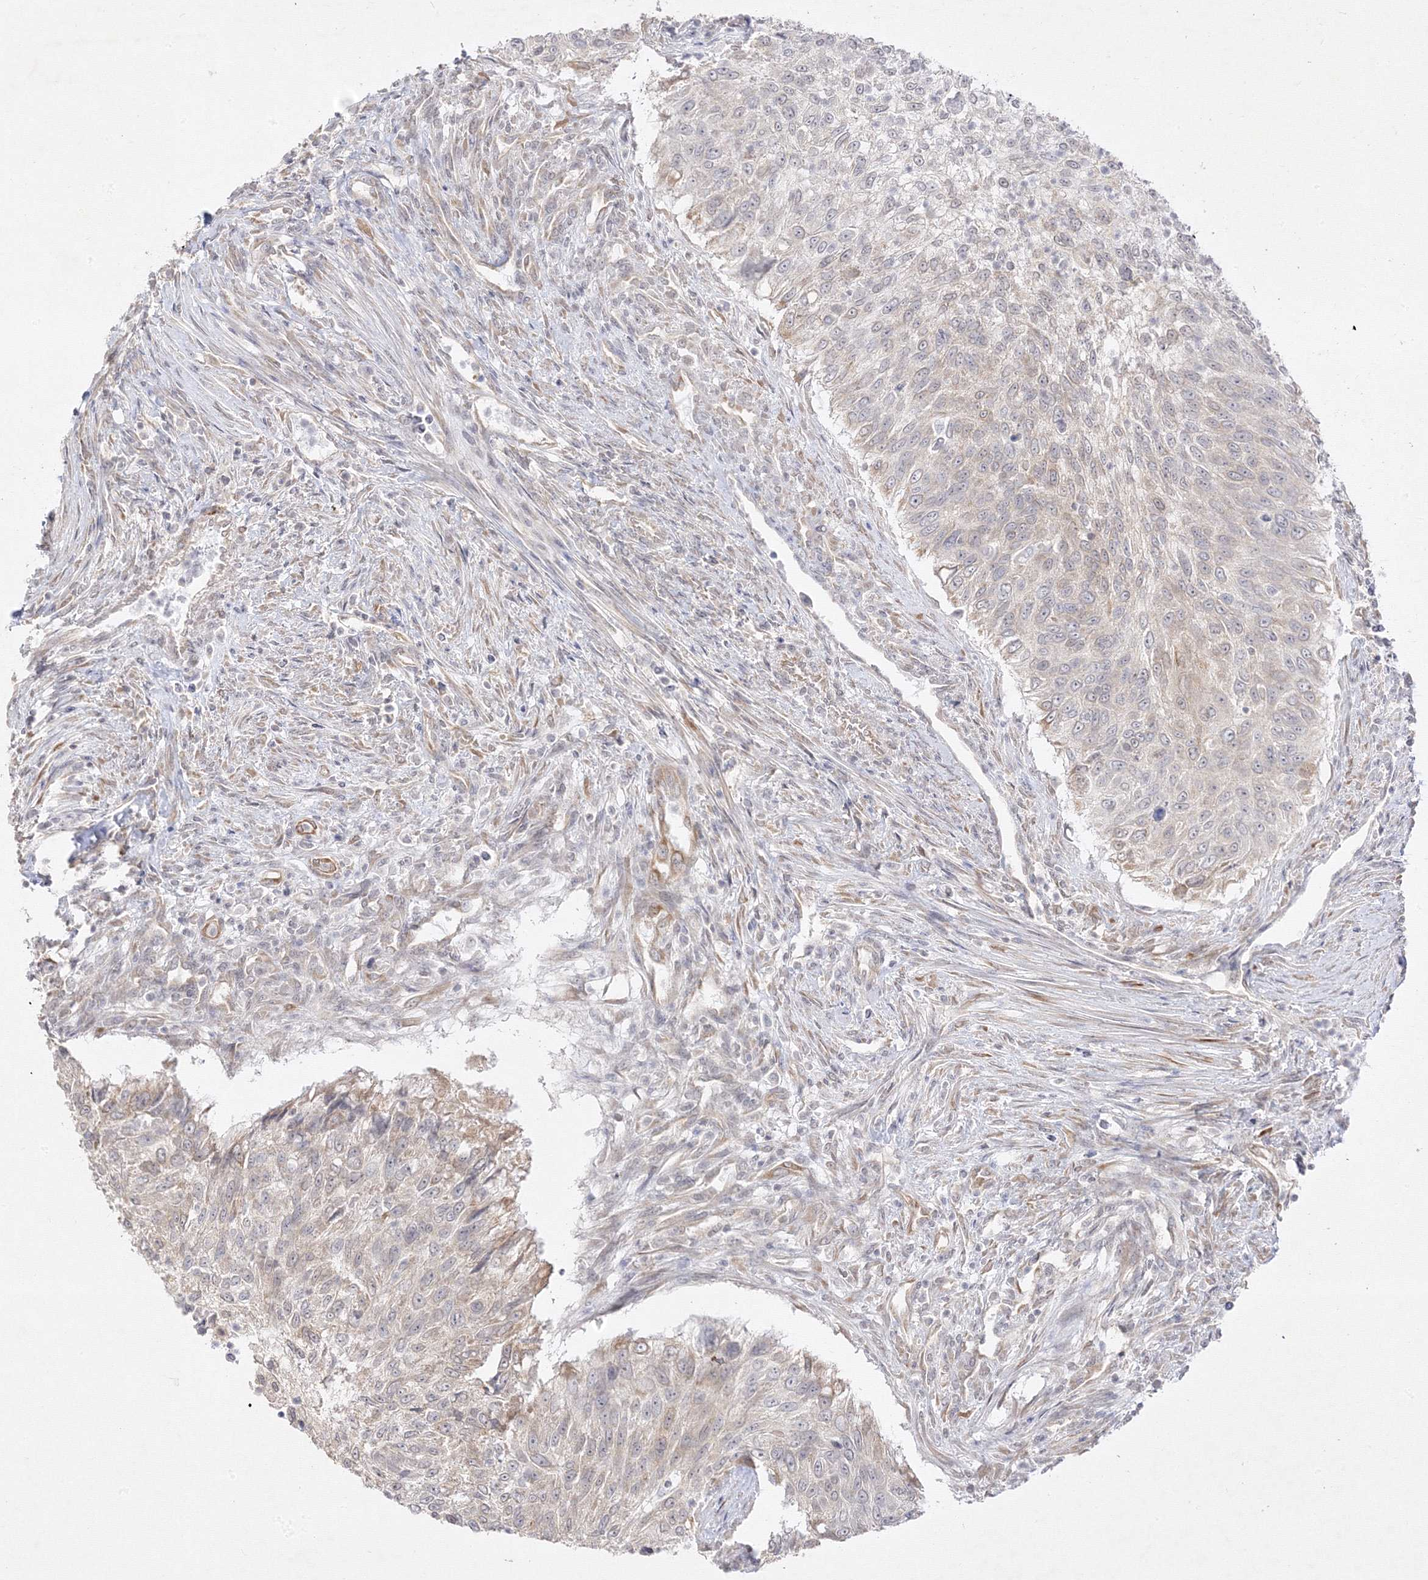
{"staining": {"intensity": "weak", "quantity": "25%-75%", "location": "cytoplasmic/membranous"}, "tissue": "urothelial cancer", "cell_type": "Tumor cells", "image_type": "cancer", "snomed": [{"axis": "morphology", "description": "Urothelial carcinoma, High grade"}, {"axis": "topography", "description": "Urinary bladder"}], "caption": "Weak cytoplasmic/membranous protein staining is seen in about 25%-75% of tumor cells in urothelial cancer.", "gene": "C2CD2", "patient": {"sex": "female", "age": 60}}